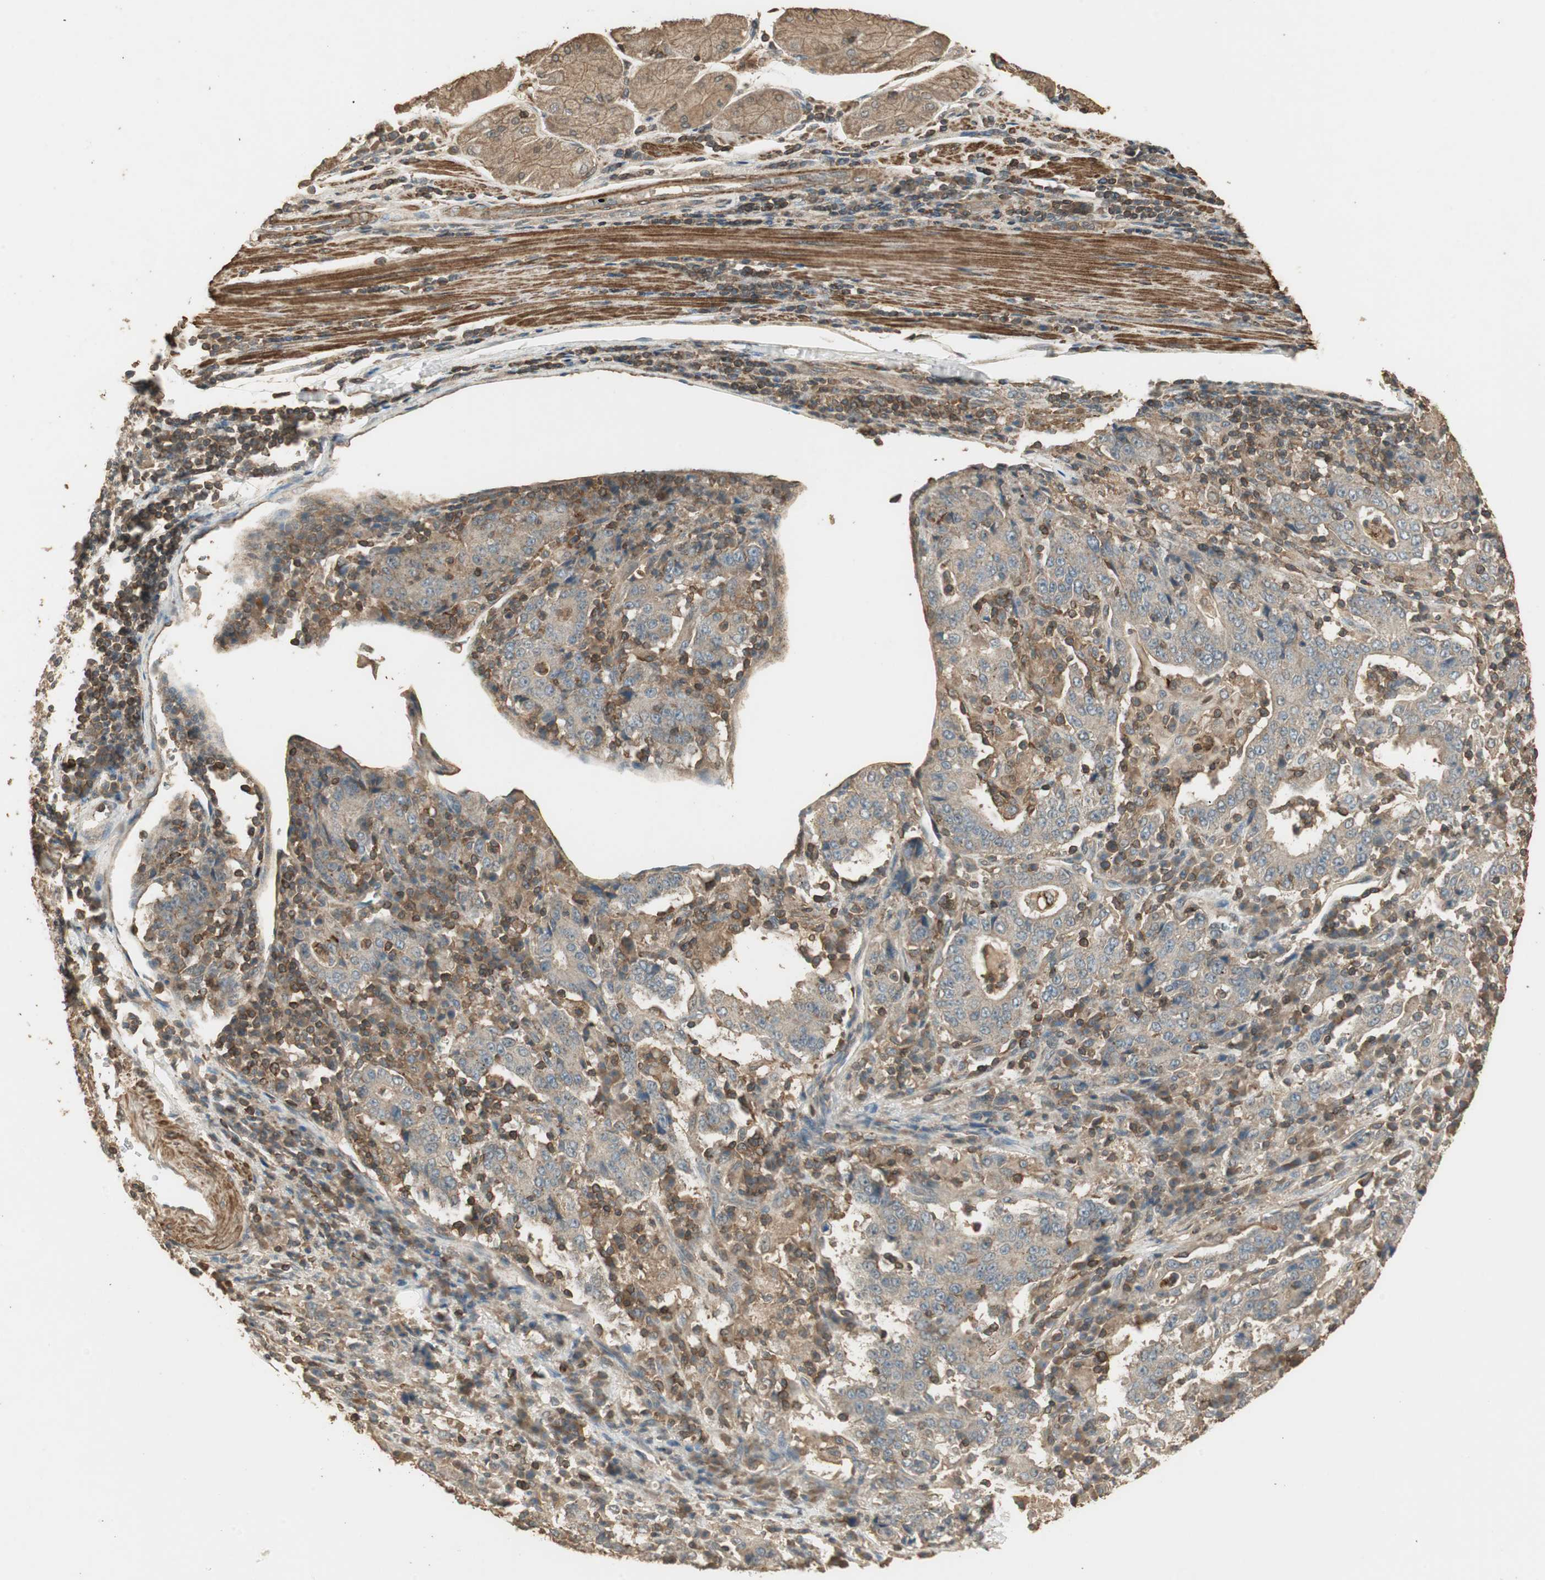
{"staining": {"intensity": "weak", "quantity": "25%-75%", "location": "cytoplasmic/membranous"}, "tissue": "stomach cancer", "cell_type": "Tumor cells", "image_type": "cancer", "snomed": [{"axis": "morphology", "description": "Normal tissue, NOS"}, {"axis": "morphology", "description": "Adenocarcinoma, NOS"}, {"axis": "topography", "description": "Stomach, upper"}, {"axis": "topography", "description": "Stomach"}], "caption": "Adenocarcinoma (stomach) tissue shows weak cytoplasmic/membranous positivity in approximately 25%-75% of tumor cells", "gene": "USP2", "patient": {"sex": "male", "age": 59}}